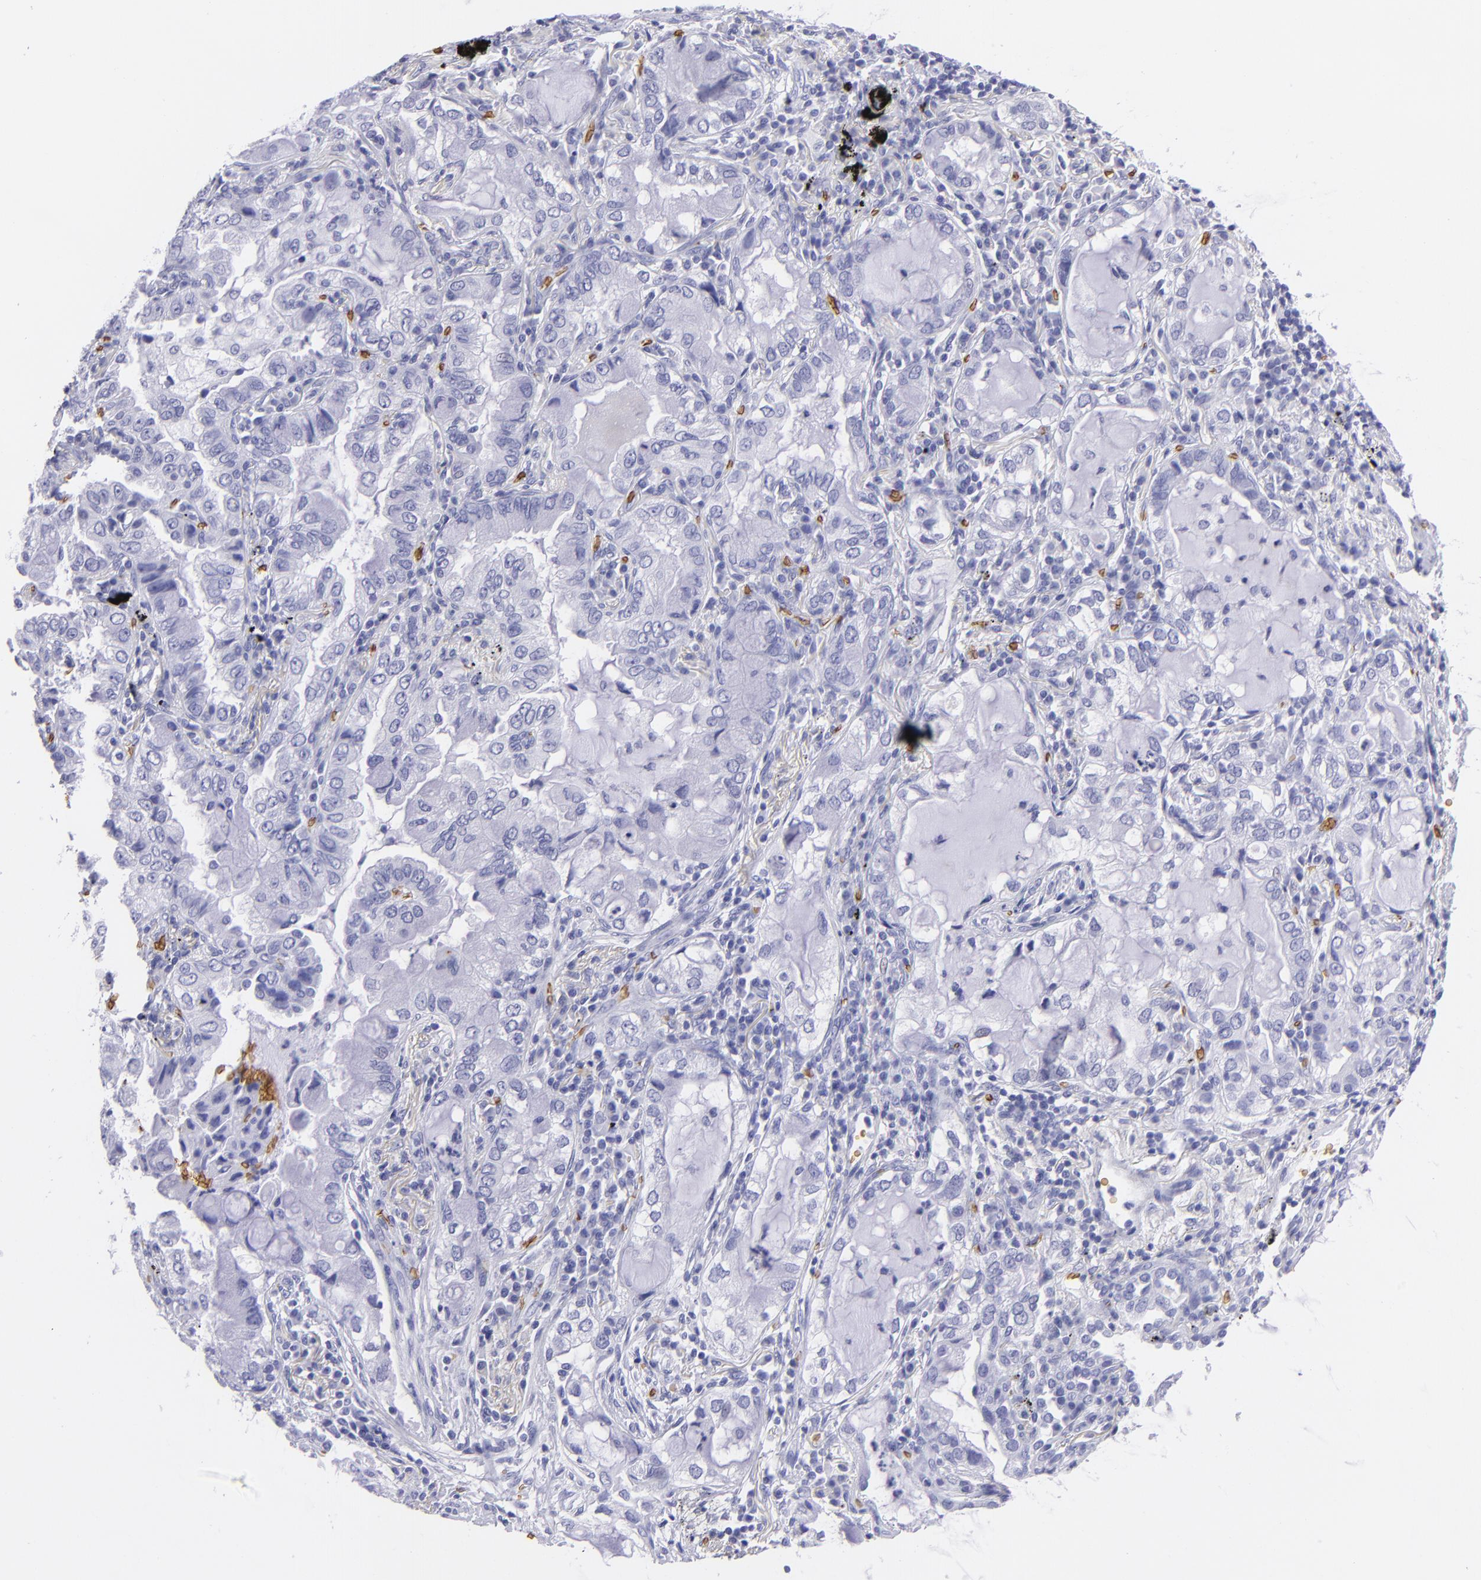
{"staining": {"intensity": "negative", "quantity": "none", "location": "none"}, "tissue": "lung cancer", "cell_type": "Tumor cells", "image_type": "cancer", "snomed": [{"axis": "morphology", "description": "Adenocarcinoma, NOS"}, {"axis": "topography", "description": "Lung"}], "caption": "Protein analysis of lung cancer displays no significant positivity in tumor cells.", "gene": "GYPA", "patient": {"sex": "female", "age": 50}}